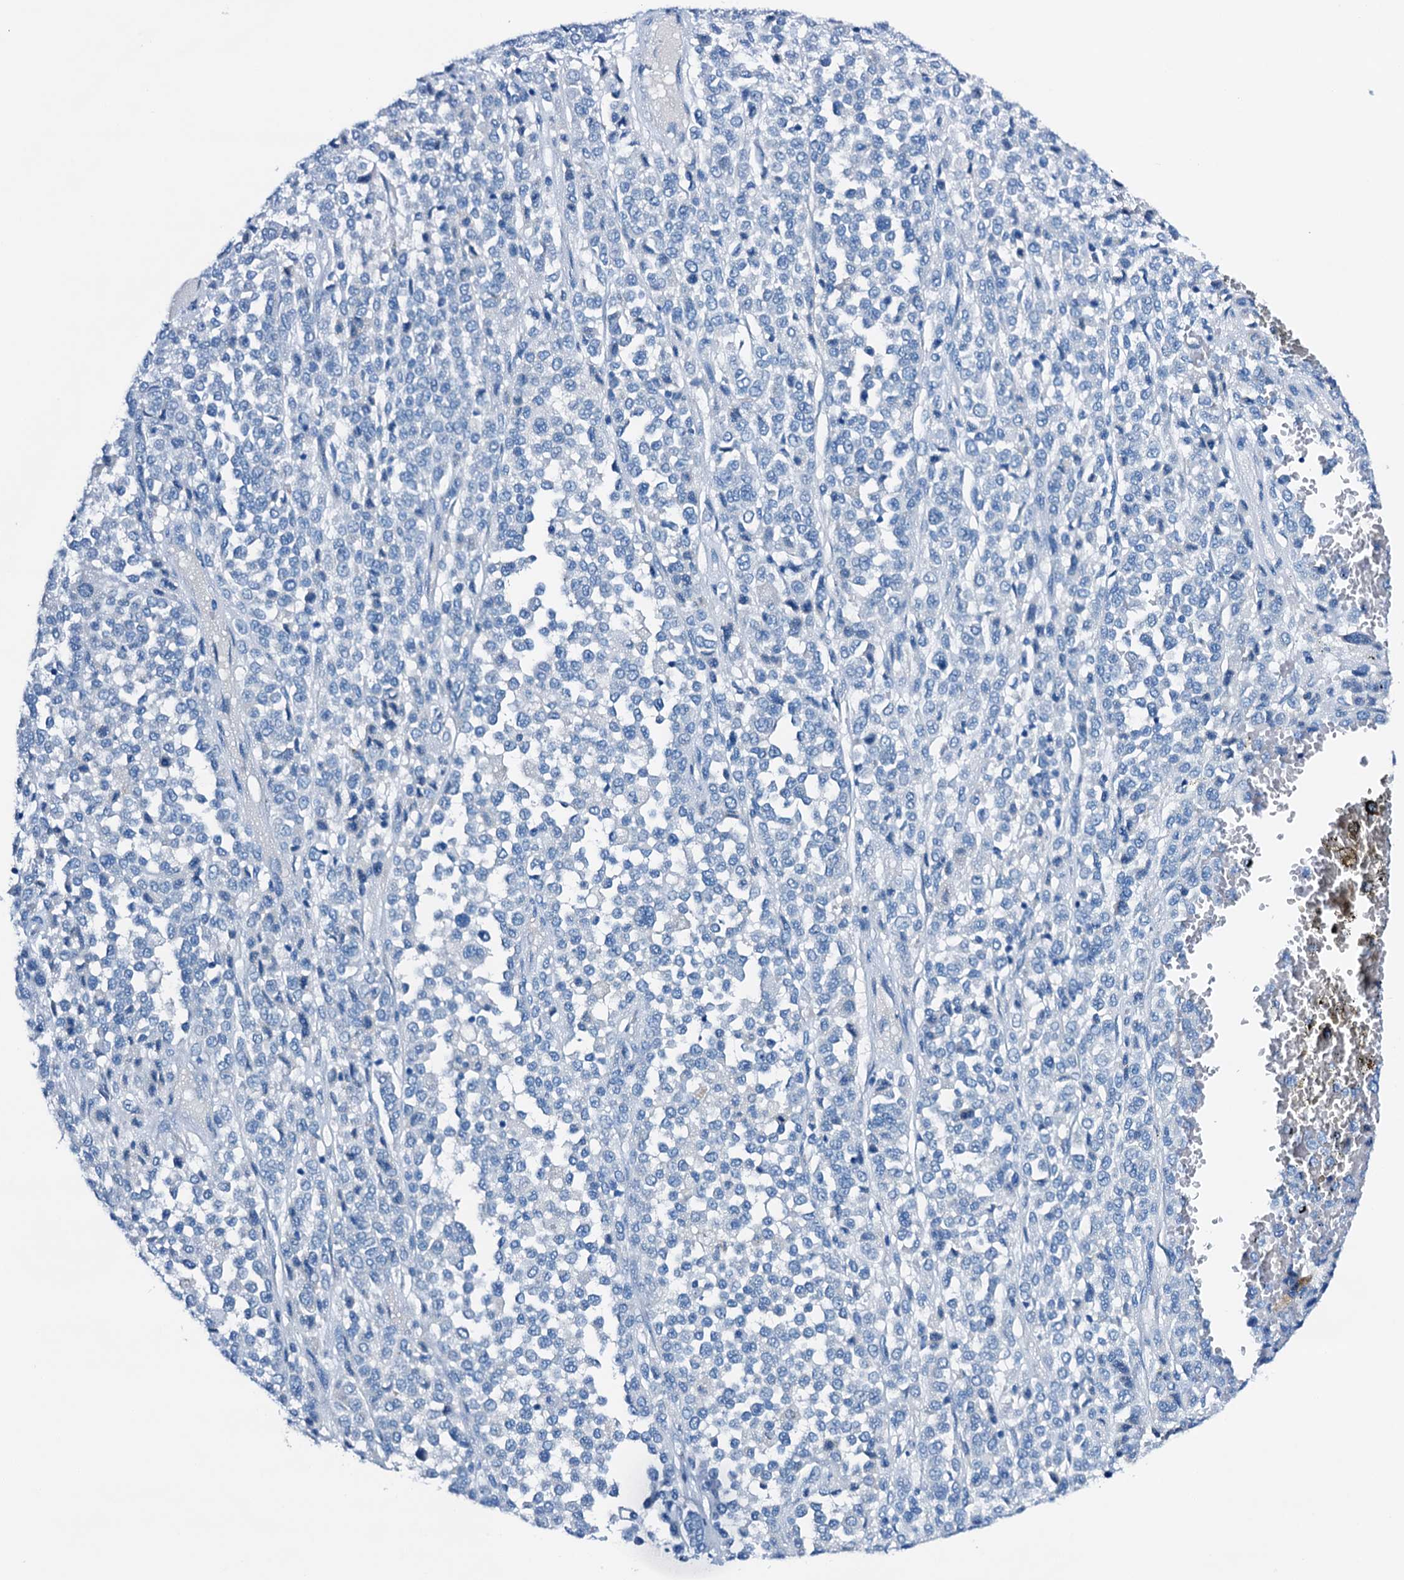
{"staining": {"intensity": "negative", "quantity": "none", "location": "none"}, "tissue": "melanoma", "cell_type": "Tumor cells", "image_type": "cancer", "snomed": [{"axis": "morphology", "description": "Malignant melanoma, Metastatic site"}, {"axis": "topography", "description": "Pancreas"}], "caption": "Human melanoma stained for a protein using immunohistochemistry reveals no staining in tumor cells.", "gene": "C1QTNF4", "patient": {"sex": "female", "age": 30}}